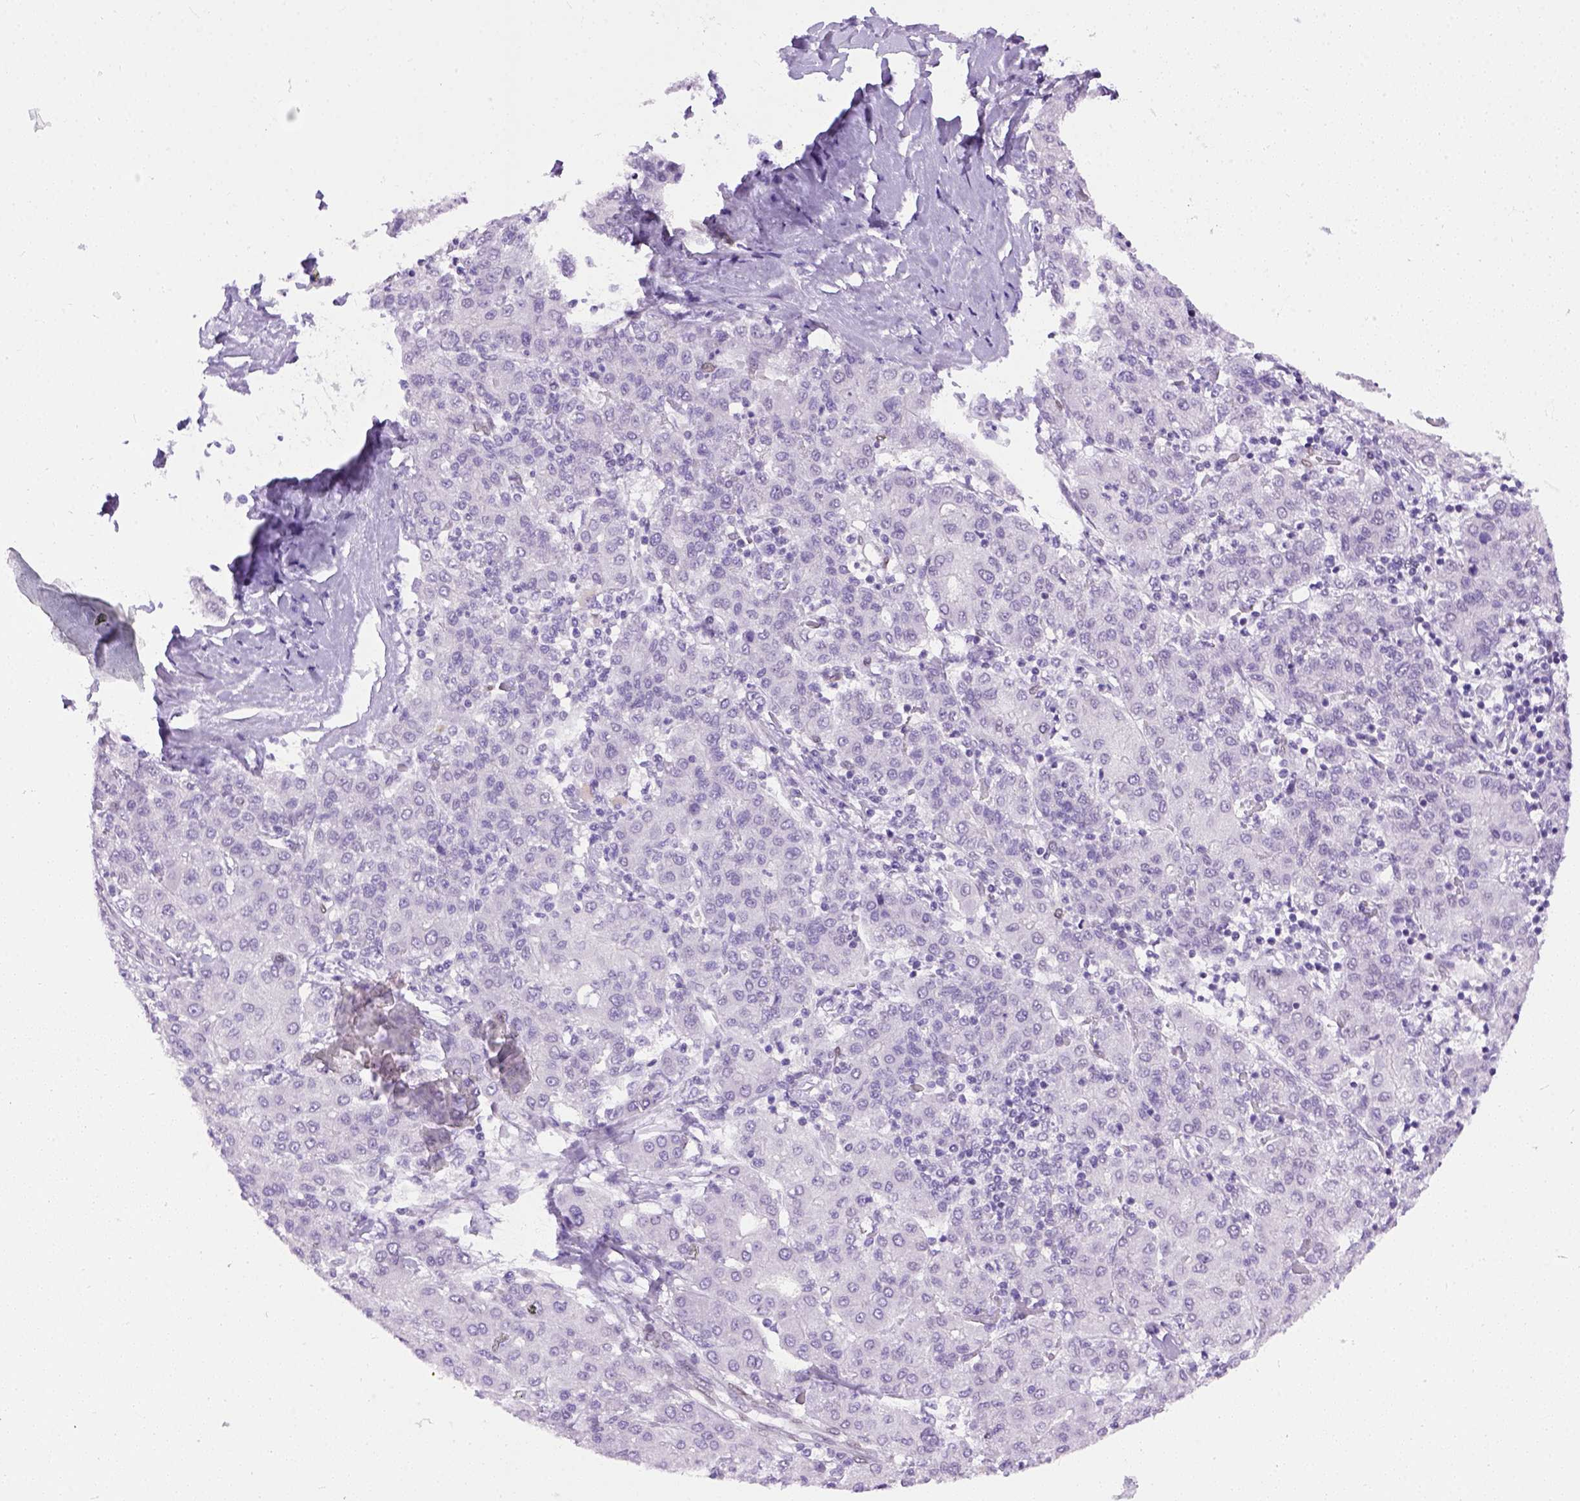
{"staining": {"intensity": "negative", "quantity": "none", "location": "none"}, "tissue": "liver cancer", "cell_type": "Tumor cells", "image_type": "cancer", "snomed": [{"axis": "morphology", "description": "Carcinoma, Hepatocellular, NOS"}, {"axis": "topography", "description": "Liver"}], "caption": "IHC photomicrograph of human liver hepatocellular carcinoma stained for a protein (brown), which shows no expression in tumor cells.", "gene": "FAM184B", "patient": {"sex": "male", "age": 65}}